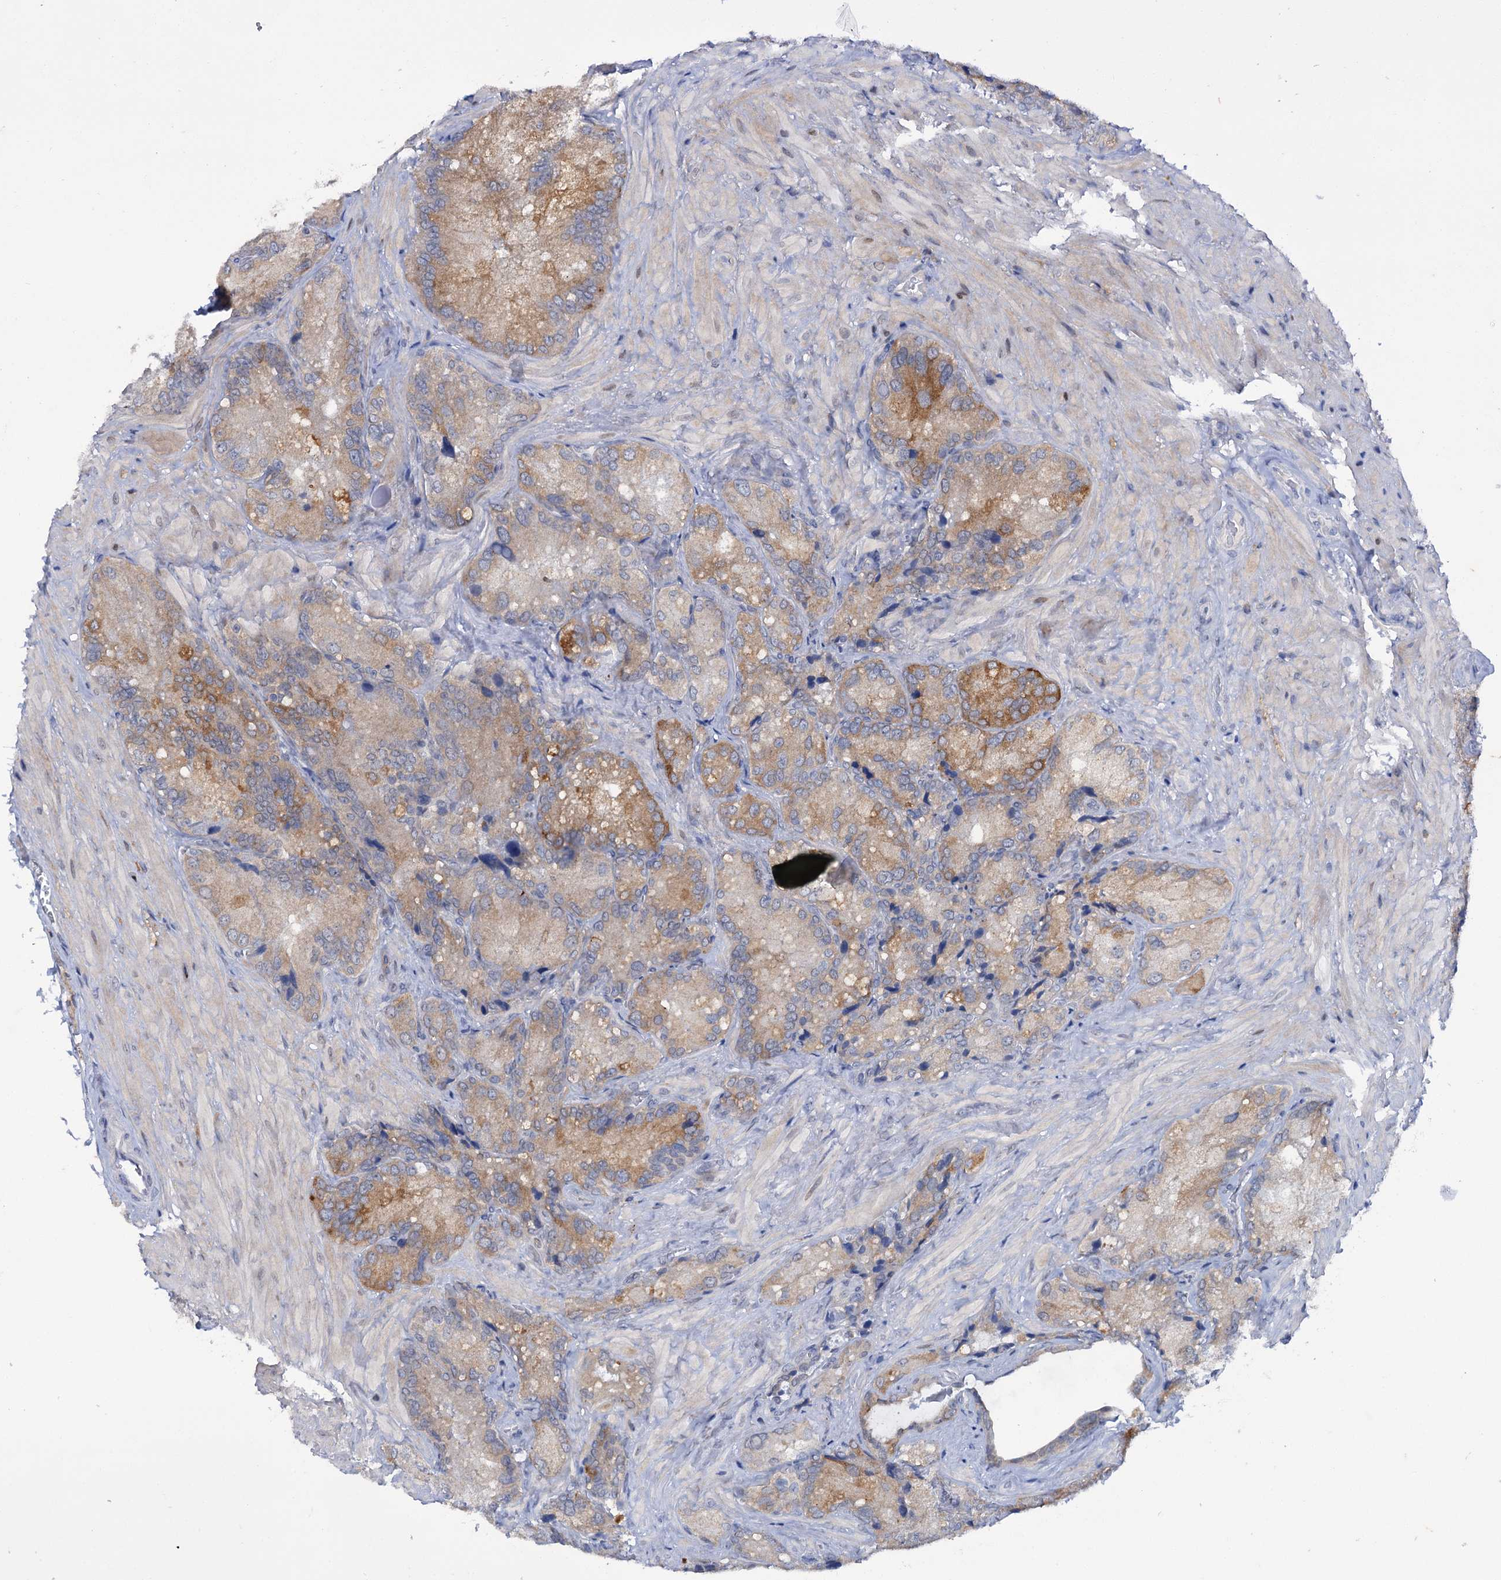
{"staining": {"intensity": "moderate", "quantity": ">75%", "location": "cytoplasmic/membranous"}, "tissue": "seminal vesicle", "cell_type": "Glandular cells", "image_type": "normal", "snomed": [{"axis": "morphology", "description": "Normal tissue, NOS"}, {"axis": "topography", "description": "Seminal veicle"}], "caption": "A histopathology image of human seminal vesicle stained for a protein exhibits moderate cytoplasmic/membranous brown staining in glandular cells.", "gene": "MID1IP1", "patient": {"sex": "male", "age": 62}}